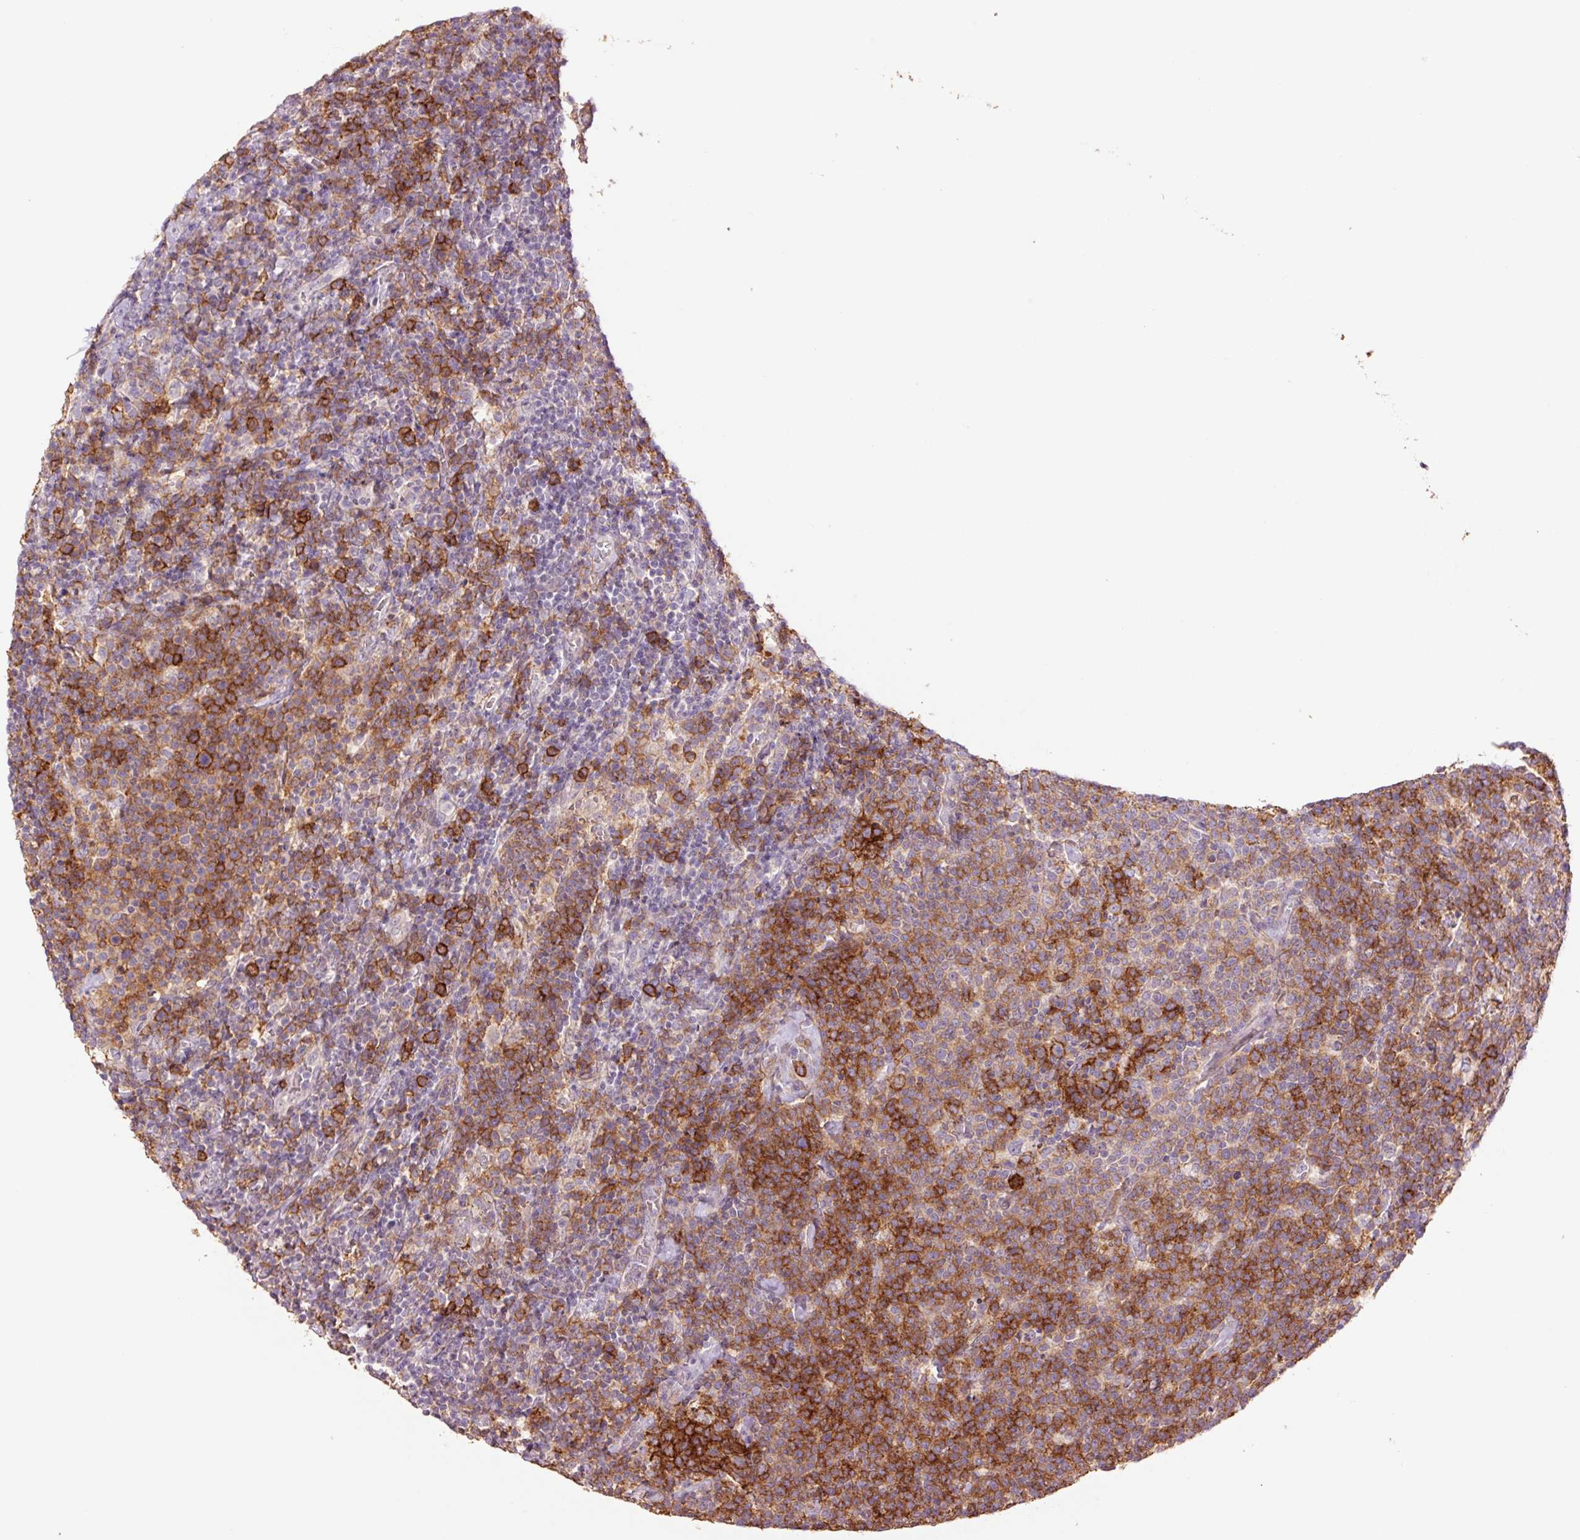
{"staining": {"intensity": "strong", "quantity": "25%-75%", "location": "cytoplasmic/membranous"}, "tissue": "lymphoma", "cell_type": "Tumor cells", "image_type": "cancer", "snomed": [{"axis": "morphology", "description": "Malignant lymphoma, non-Hodgkin's type, High grade"}, {"axis": "topography", "description": "Lymph node"}], "caption": "About 25%-75% of tumor cells in human lymphoma demonstrate strong cytoplasmic/membranous protein staining as visualized by brown immunohistochemical staining.", "gene": "SLC1A4", "patient": {"sex": "male", "age": 61}}